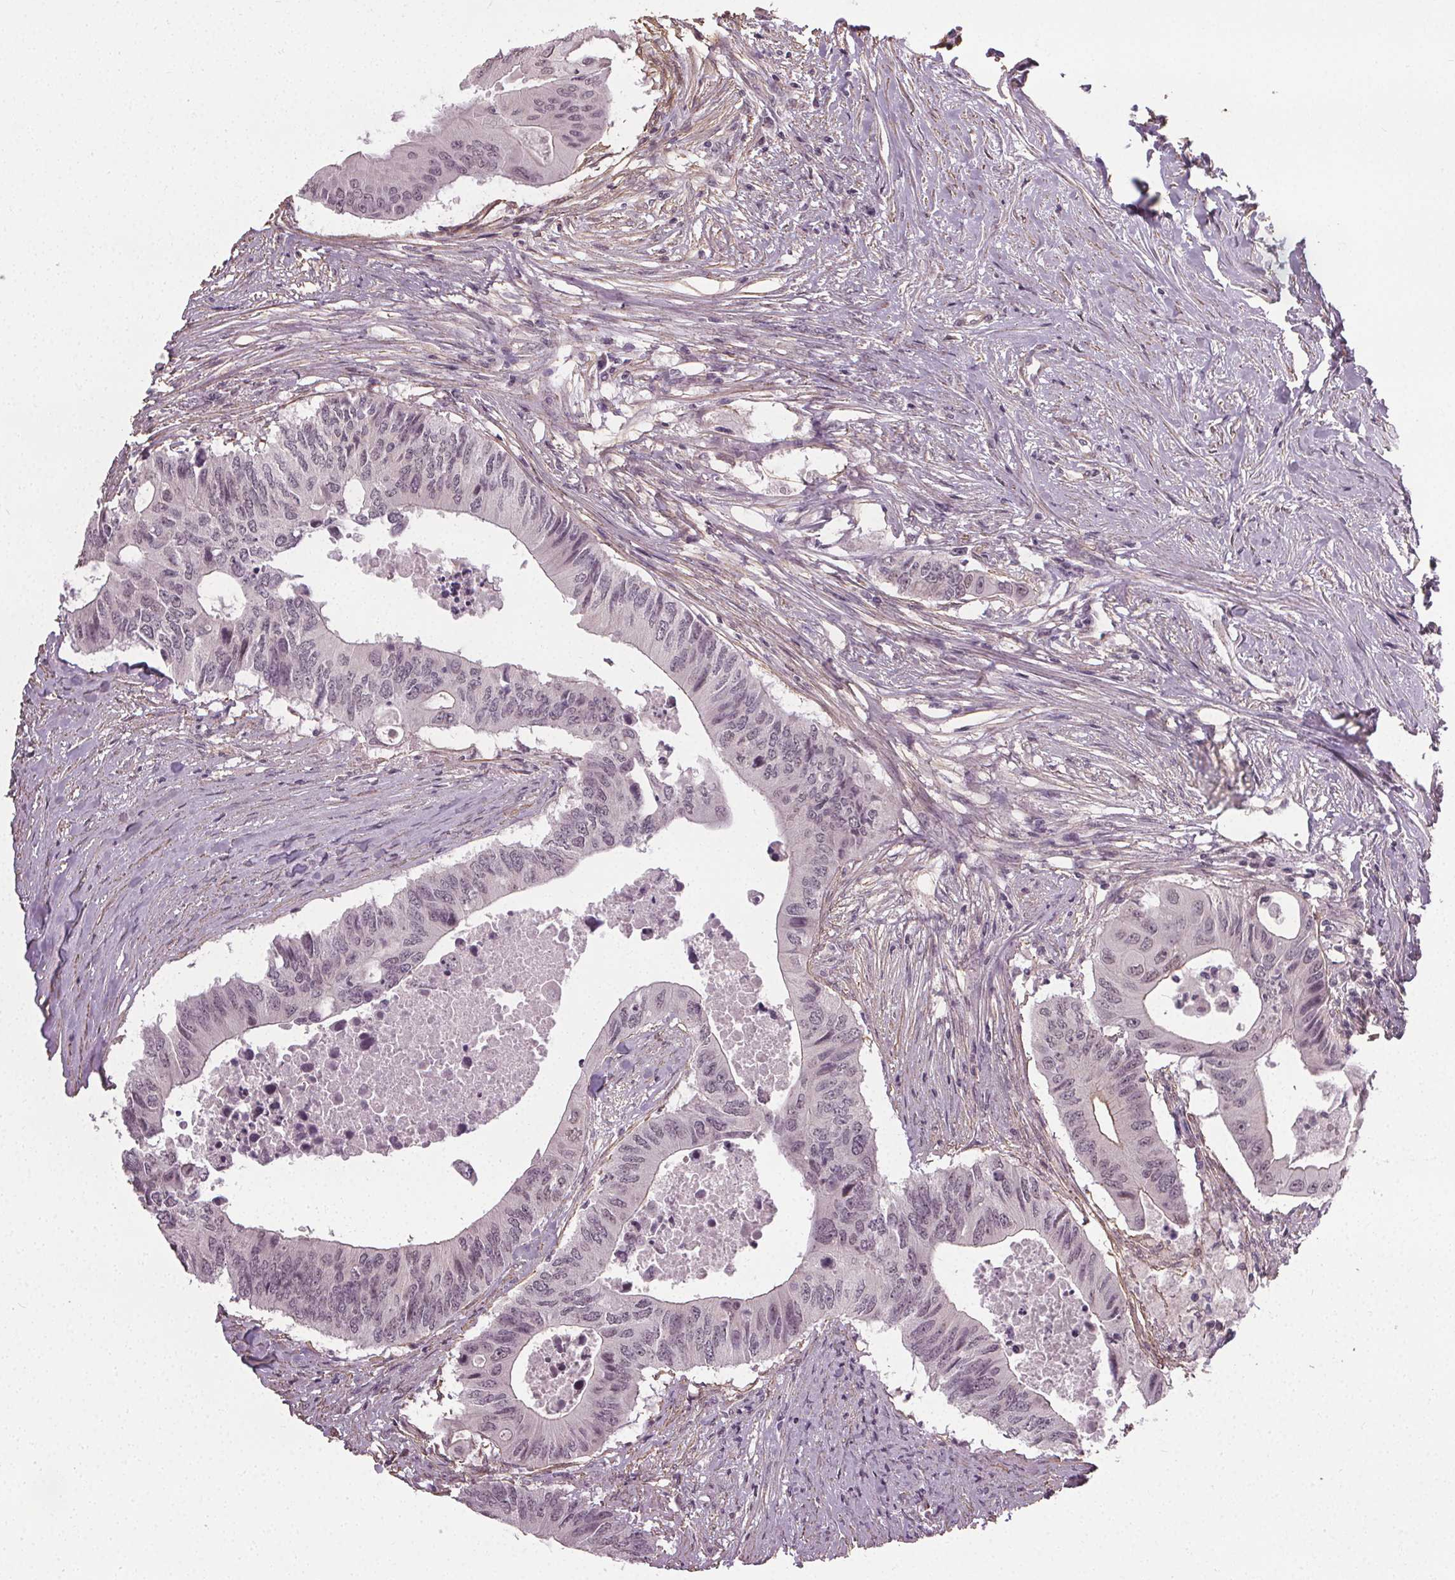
{"staining": {"intensity": "negative", "quantity": "none", "location": "none"}, "tissue": "colorectal cancer", "cell_type": "Tumor cells", "image_type": "cancer", "snomed": [{"axis": "morphology", "description": "Adenocarcinoma, NOS"}, {"axis": "topography", "description": "Colon"}], "caption": "DAB immunohistochemical staining of human adenocarcinoma (colorectal) shows no significant positivity in tumor cells. Brightfield microscopy of immunohistochemistry stained with DAB (3,3'-diaminobenzidine) (brown) and hematoxylin (blue), captured at high magnification.", "gene": "PKP1", "patient": {"sex": "male", "age": 71}}